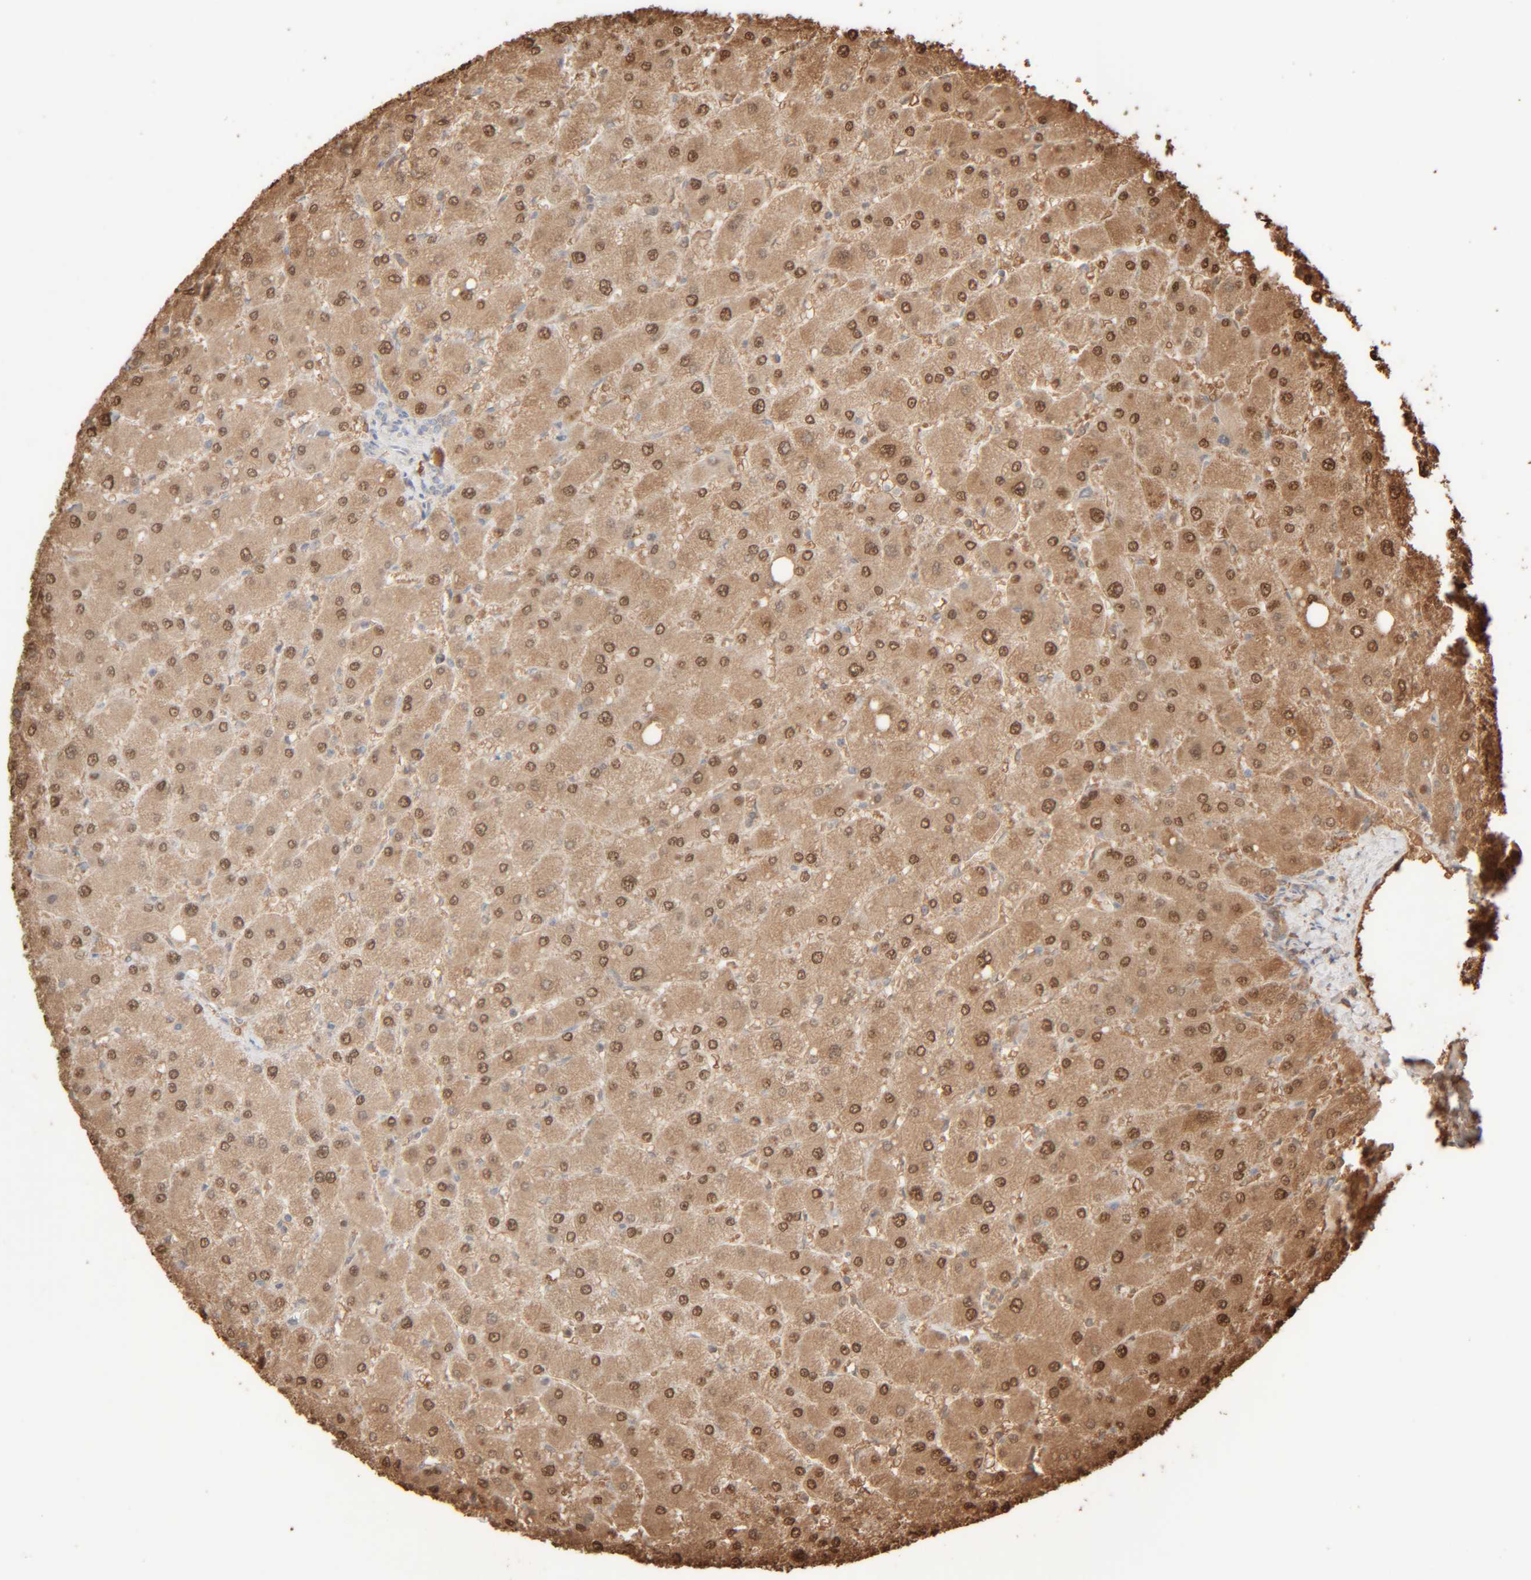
{"staining": {"intensity": "negative", "quantity": "none", "location": "none"}, "tissue": "liver", "cell_type": "Cholangiocytes", "image_type": "normal", "snomed": [{"axis": "morphology", "description": "Normal tissue, NOS"}, {"axis": "topography", "description": "Liver"}], "caption": "Protein analysis of unremarkable liver shows no significant staining in cholangiocytes.", "gene": "RIDA", "patient": {"sex": "male", "age": 55}}